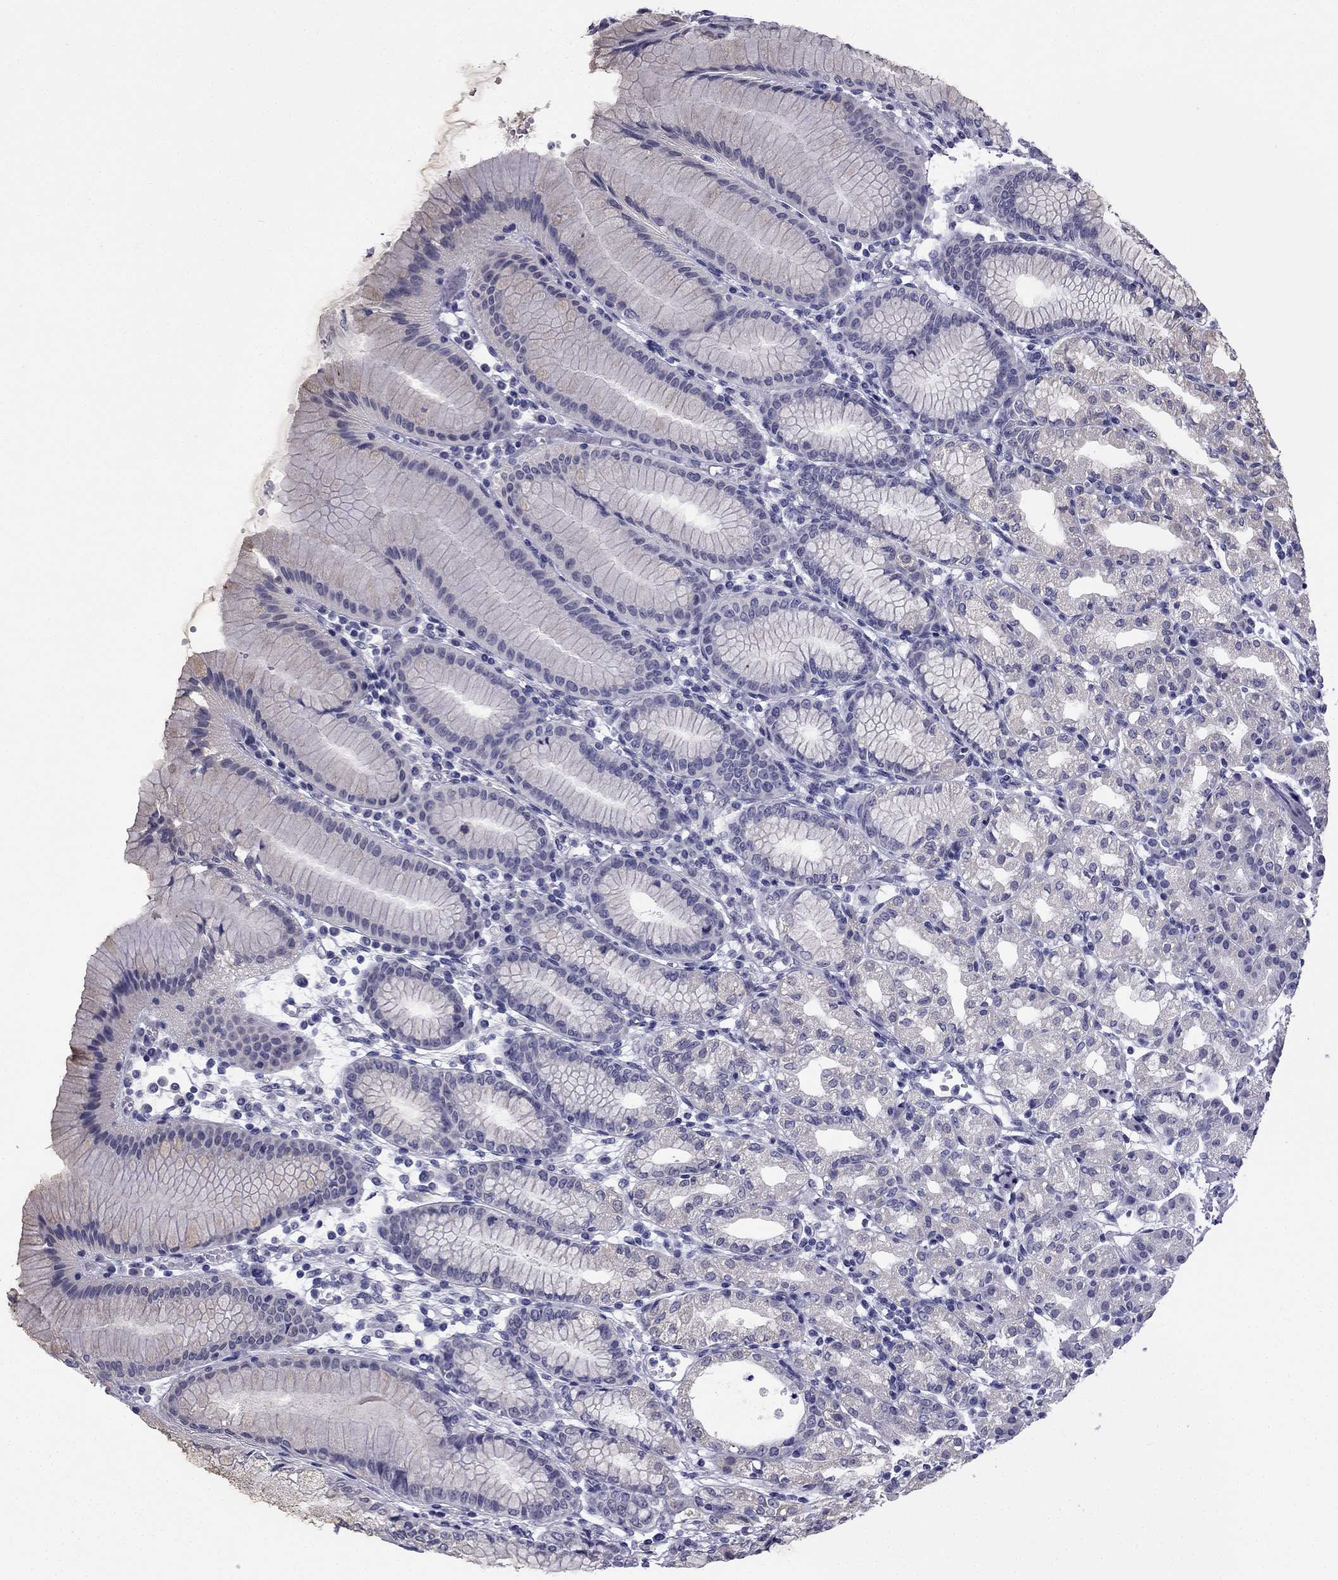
{"staining": {"intensity": "negative", "quantity": "none", "location": "none"}, "tissue": "stomach", "cell_type": "Glandular cells", "image_type": "normal", "snomed": [{"axis": "morphology", "description": "Normal tissue, NOS"}, {"axis": "topography", "description": "Skeletal muscle"}, {"axis": "topography", "description": "Stomach"}], "caption": "IHC image of benign stomach: stomach stained with DAB displays no significant protein positivity in glandular cells.", "gene": "CCDC40", "patient": {"sex": "female", "age": 57}}